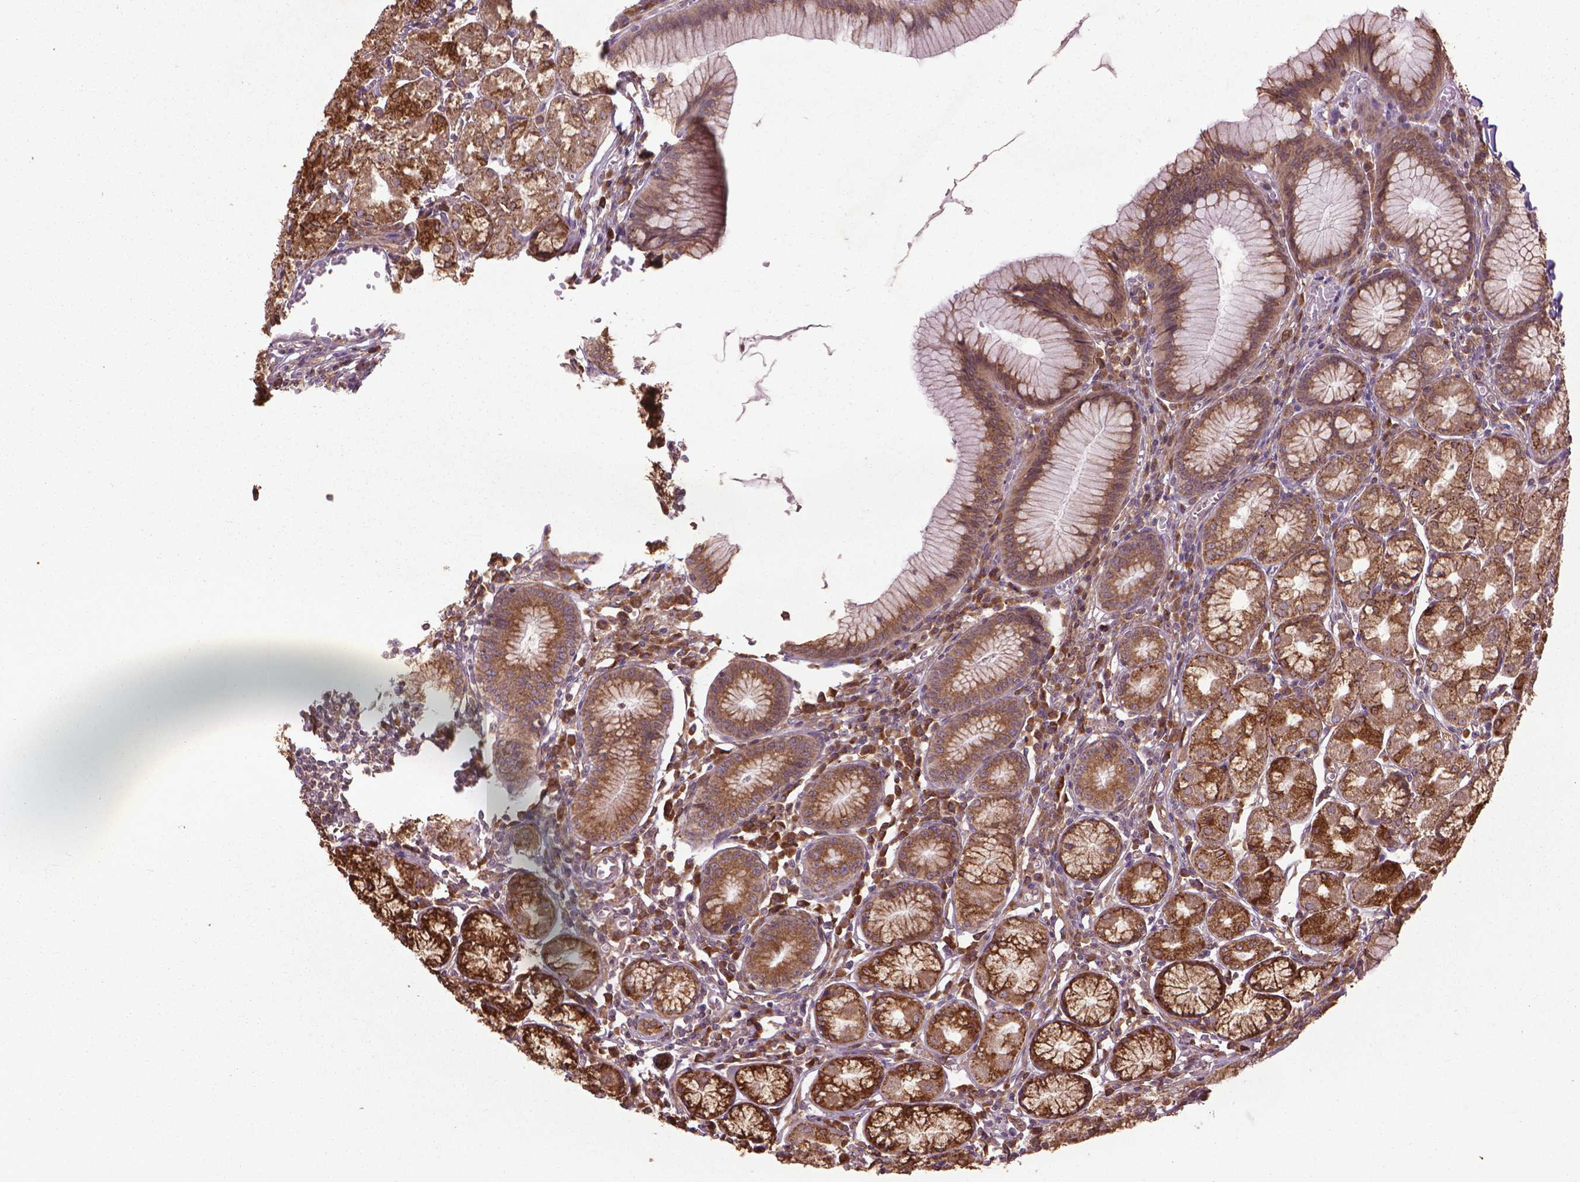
{"staining": {"intensity": "strong", "quantity": "25%-75%", "location": "cytoplasmic/membranous"}, "tissue": "stomach", "cell_type": "Glandular cells", "image_type": "normal", "snomed": [{"axis": "morphology", "description": "Normal tissue, NOS"}, {"axis": "topography", "description": "Stomach"}], "caption": "Stomach stained with immunohistochemistry shows strong cytoplasmic/membranous staining in approximately 25%-75% of glandular cells. (DAB = brown stain, brightfield microscopy at high magnification).", "gene": "GAS1", "patient": {"sex": "male", "age": 55}}